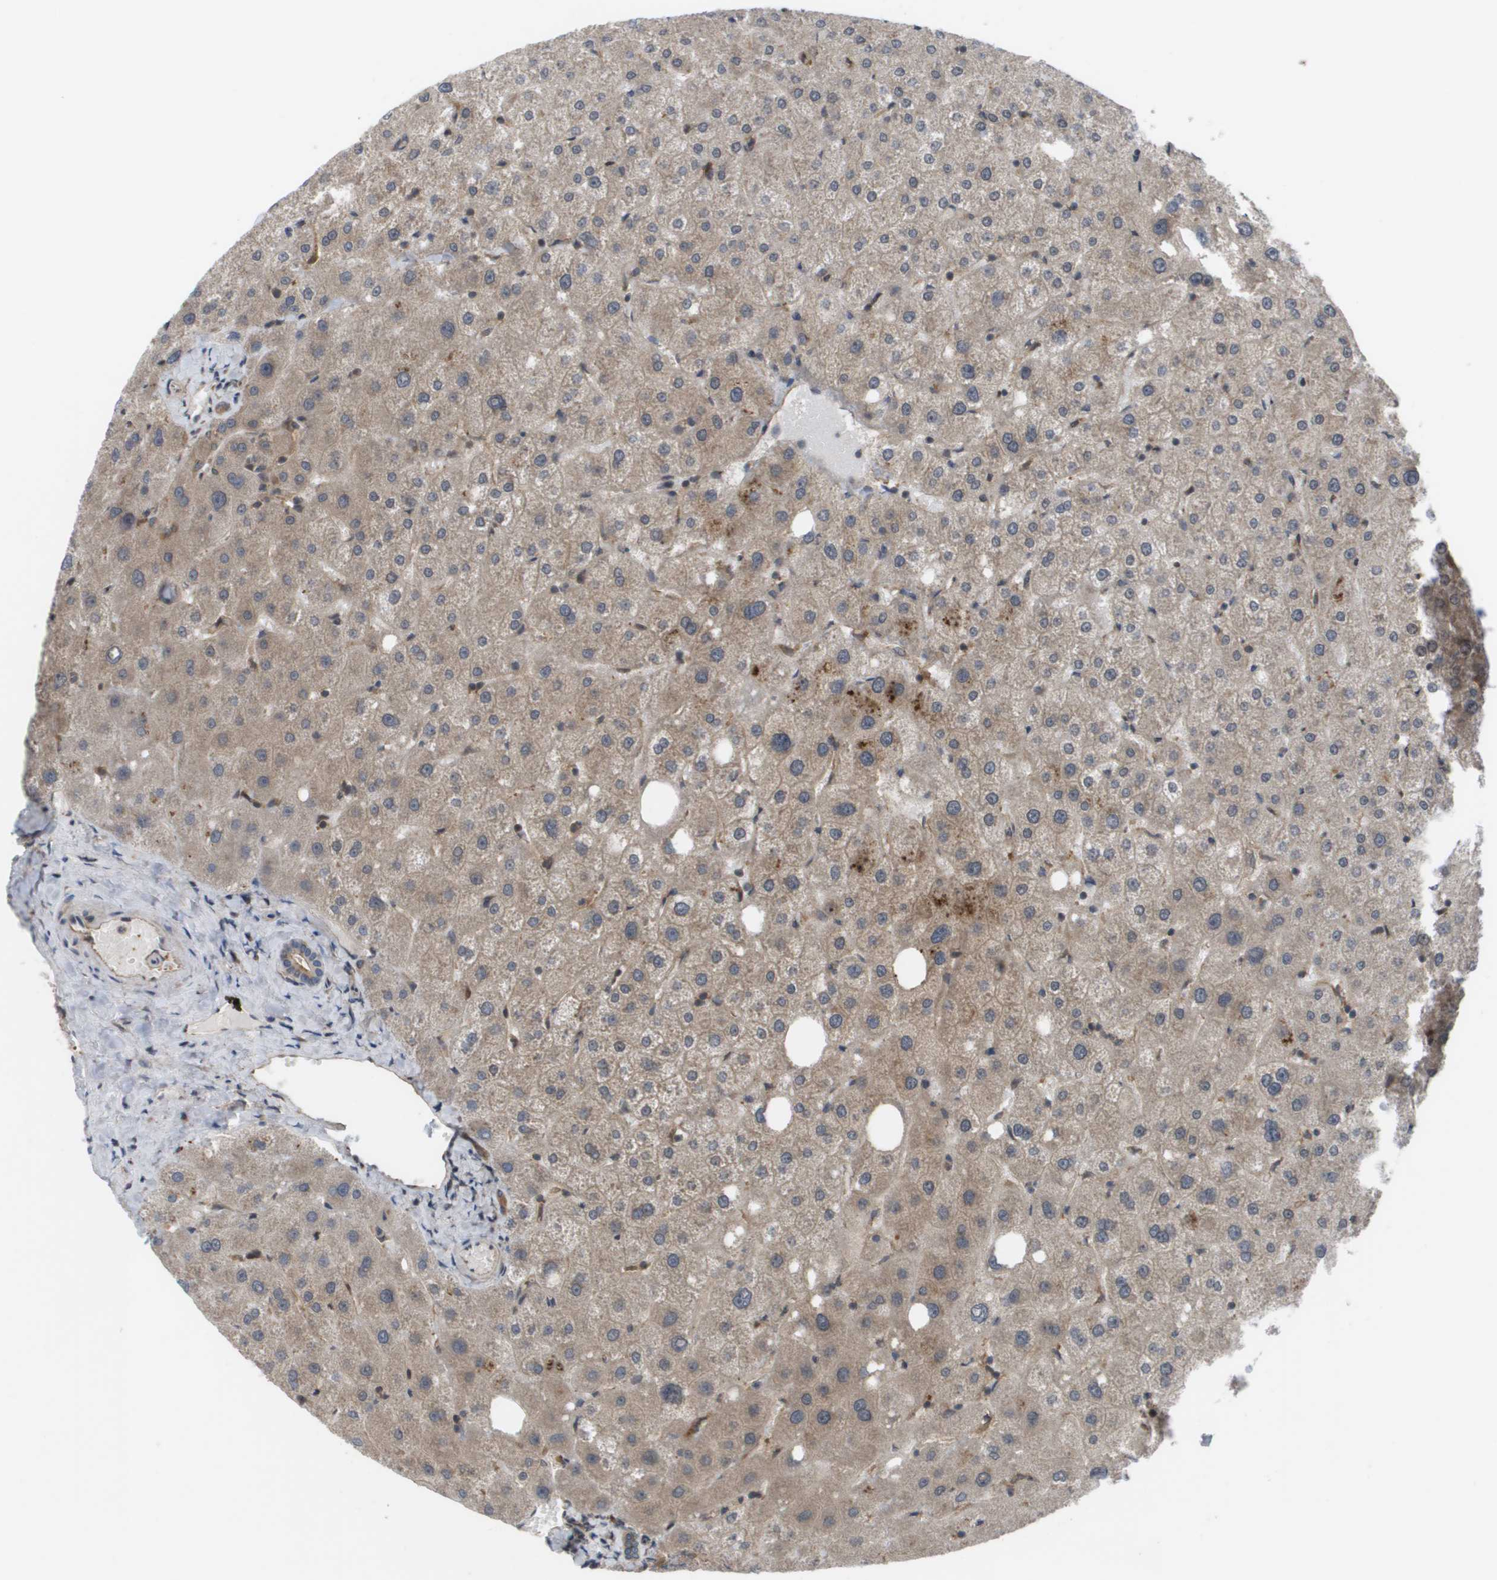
{"staining": {"intensity": "moderate", "quantity": ">75%", "location": "cytoplasmic/membranous"}, "tissue": "liver", "cell_type": "Cholangiocytes", "image_type": "normal", "snomed": [{"axis": "morphology", "description": "Normal tissue, NOS"}, {"axis": "topography", "description": "Liver"}], "caption": "Immunohistochemistry photomicrograph of unremarkable liver stained for a protein (brown), which reveals medium levels of moderate cytoplasmic/membranous staining in about >75% of cholangiocytes.", "gene": "CTPS2", "patient": {"sex": "male", "age": 73}}